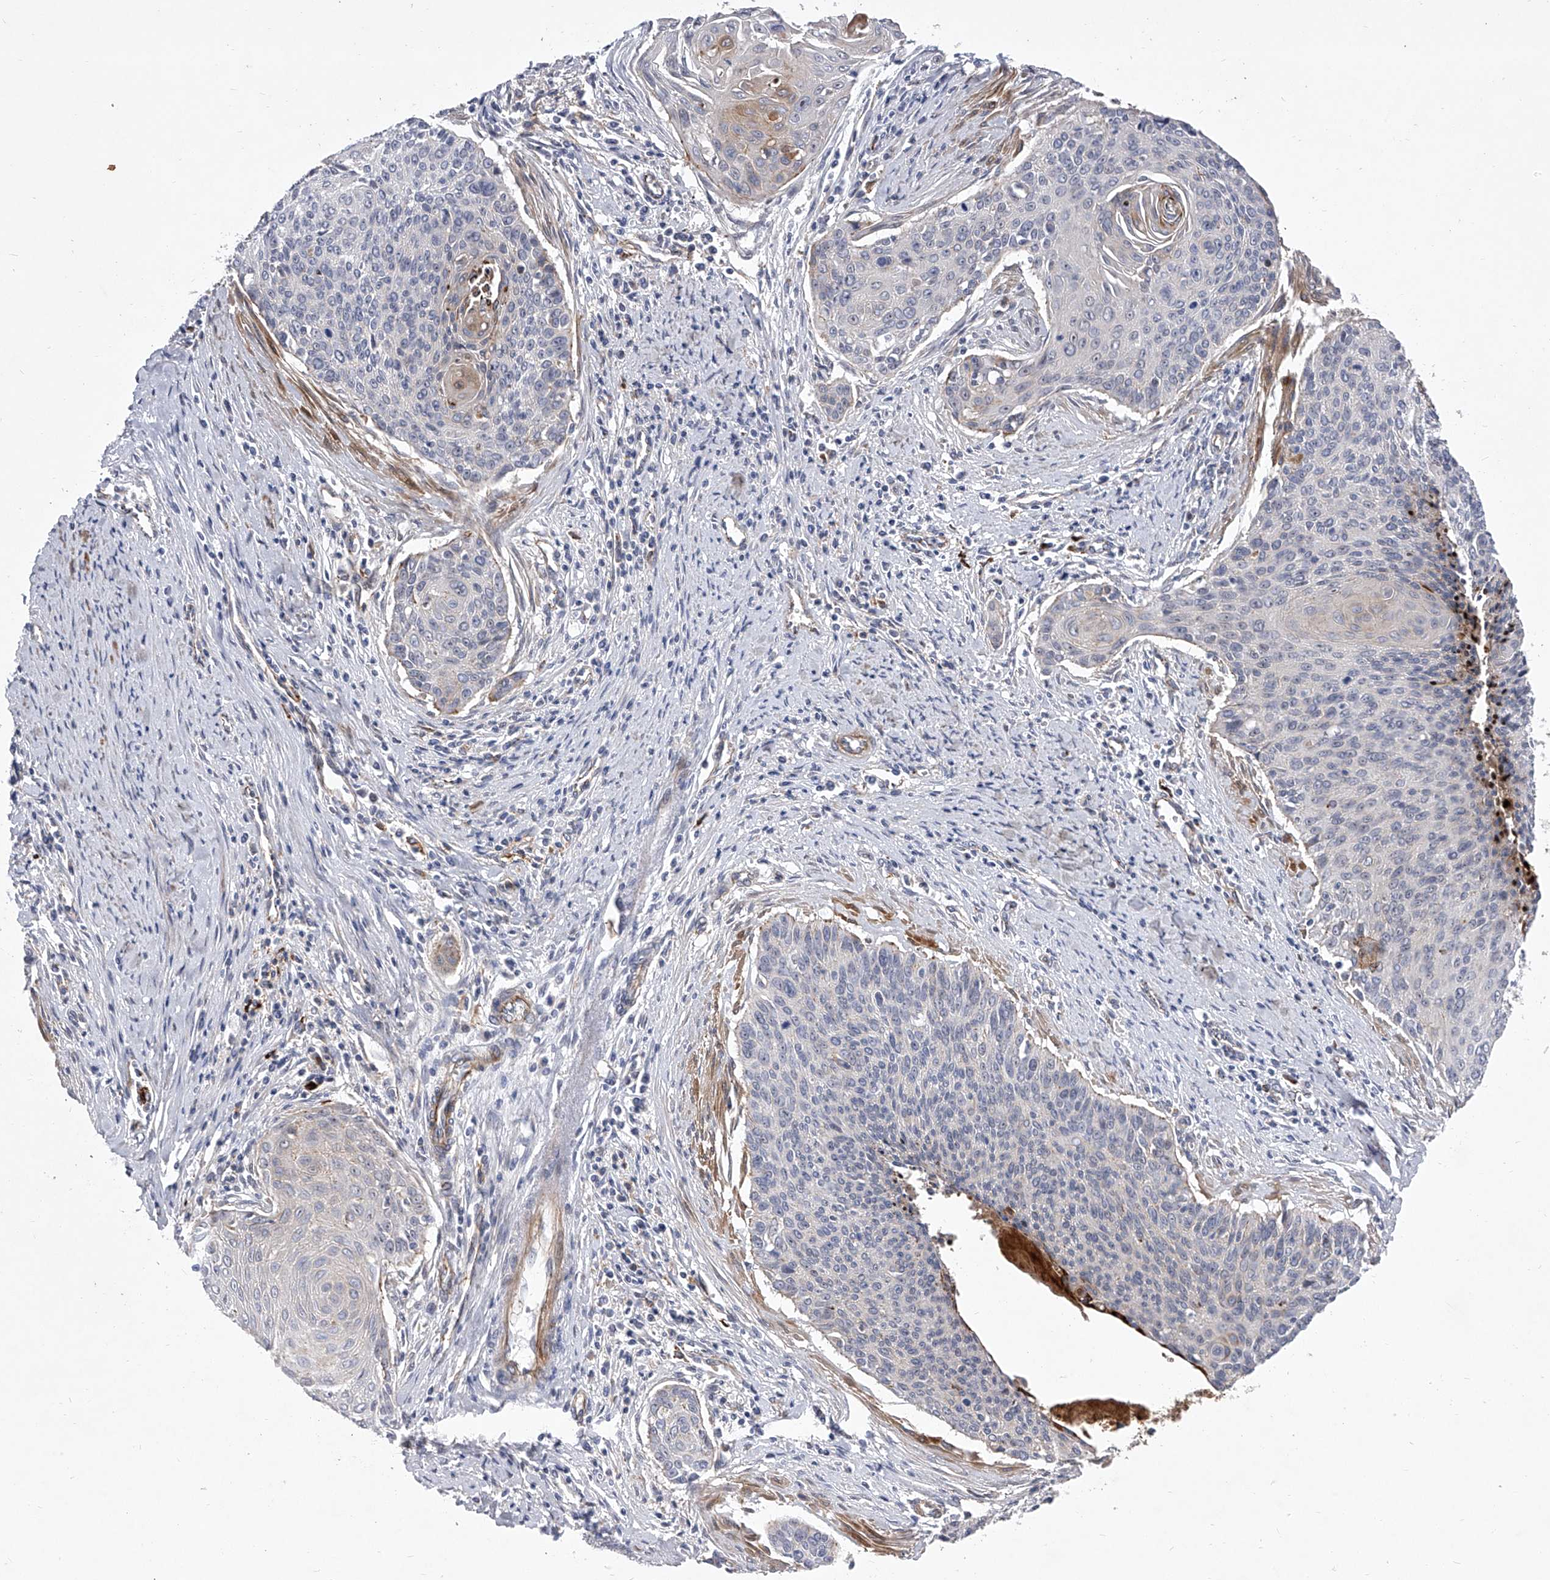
{"staining": {"intensity": "strong", "quantity": "<25%", "location": "cytoplasmic/membranous"}, "tissue": "cervical cancer", "cell_type": "Tumor cells", "image_type": "cancer", "snomed": [{"axis": "morphology", "description": "Squamous cell carcinoma, NOS"}, {"axis": "topography", "description": "Cervix"}], "caption": "This is a histology image of immunohistochemistry (IHC) staining of cervical cancer, which shows strong expression in the cytoplasmic/membranous of tumor cells.", "gene": "MINDY4", "patient": {"sex": "female", "age": 55}}